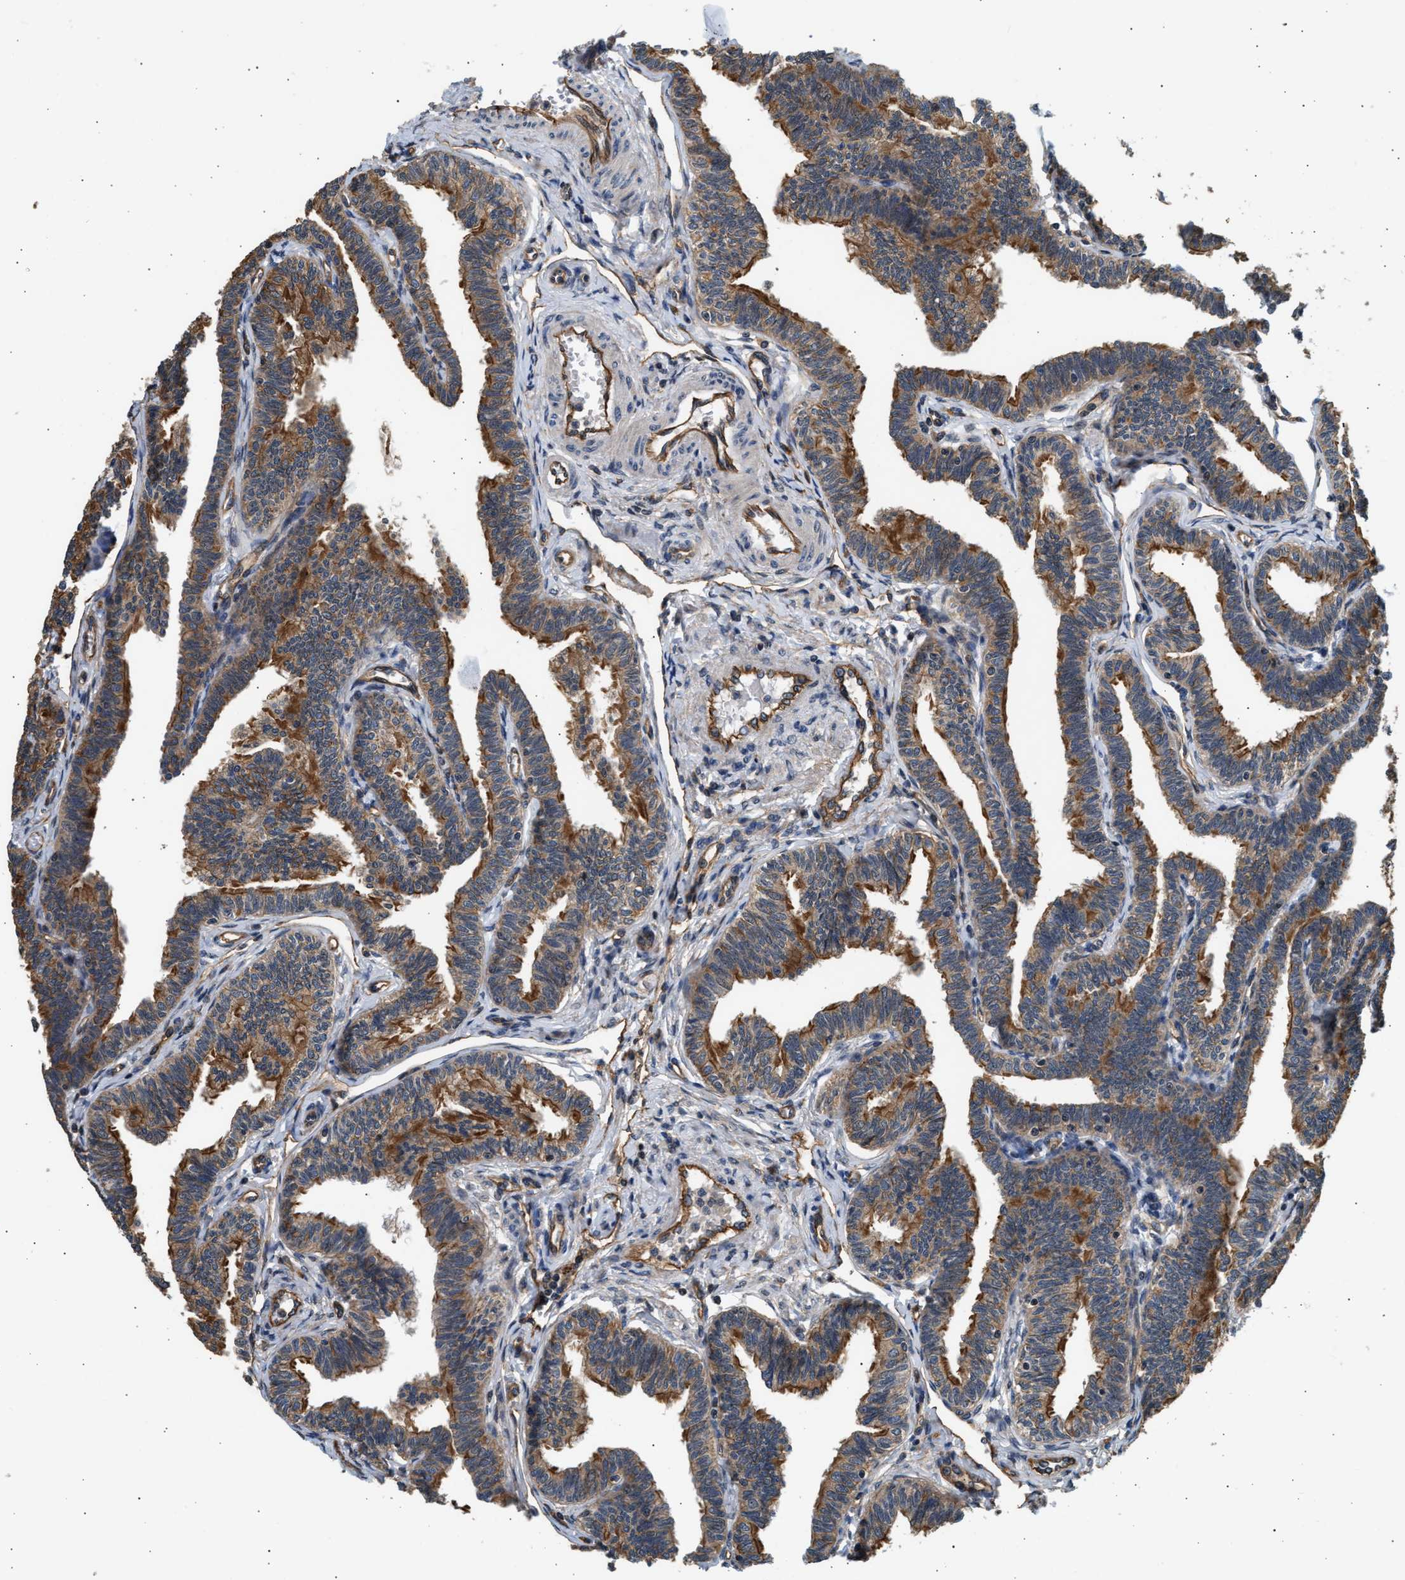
{"staining": {"intensity": "moderate", "quantity": ">75%", "location": "cytoplasmic/membranous"}, "tissue": "fallopian tube", "cell_type": "Glandular cells", "image_type": "normal", "snomed": [{"axis": "morphology", "description": "Normal tissue, NOS"}, {"axis": "topography", "description": "Fallopian tube"}, {"axis": "topography", "description": "Ovary"}], "caption": "Glandular cells exhibit moderate cytoplasmic/membranous expression in approximately >75% of cells in benign fallopian tube.", "gene": "DUSP14", "patient": {"sex": "female", "age": 23}}